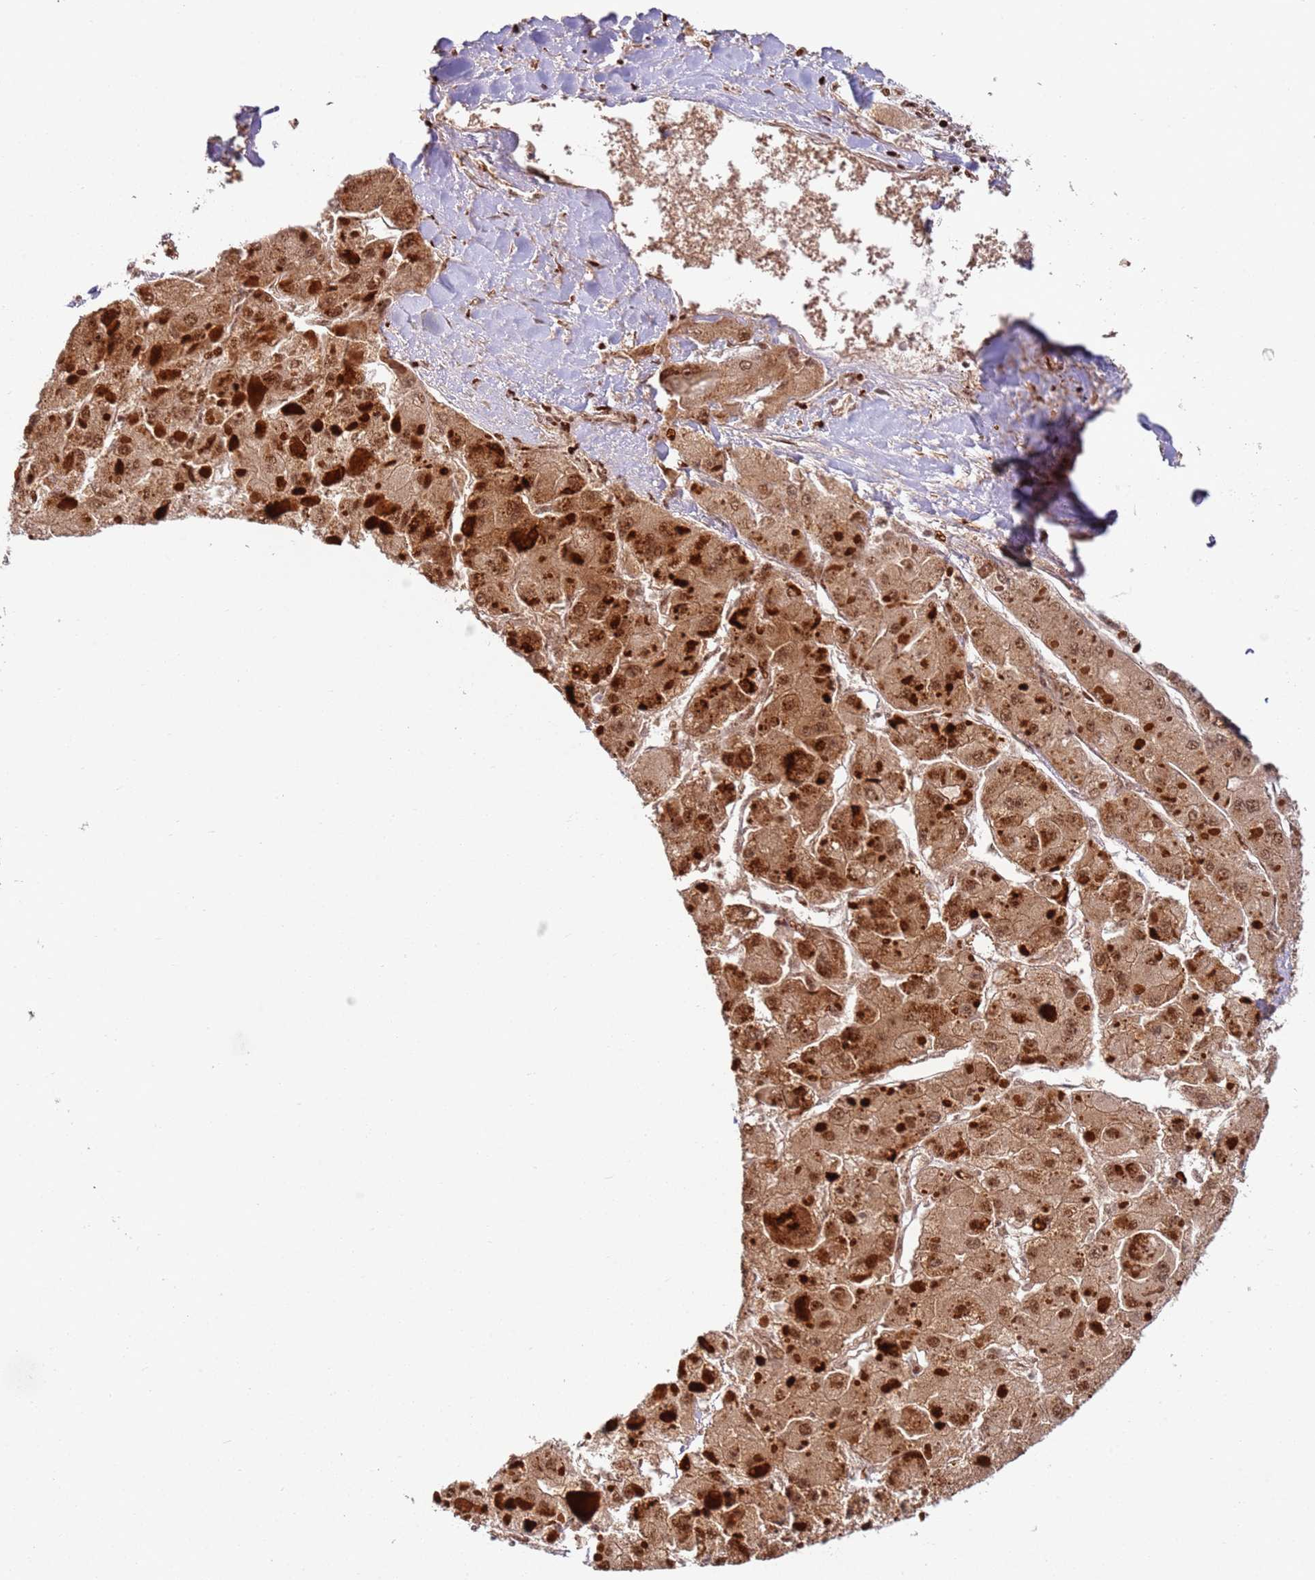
{"staining": {"intensity": "strong", "quantity": ">75%", "location": "cytoplasmic/membranous,nuclear"}, "tissue": "liver cancer", "cell_type": "Tumor cells", "image_type": "cancer", "snomed": [{"axis": "morphology", "description": "Carcinoma, Hepatocellular, NOS"}, {"axis": "topography", "description": "Liver"}], "caption": "Liver cancer tissue demonstrates strong cytoplasmic/membranous and nuclear staining in about >75% of tumor cells", "gene": "TMEM233", "patient": {"sex": "female", "age": 73}}